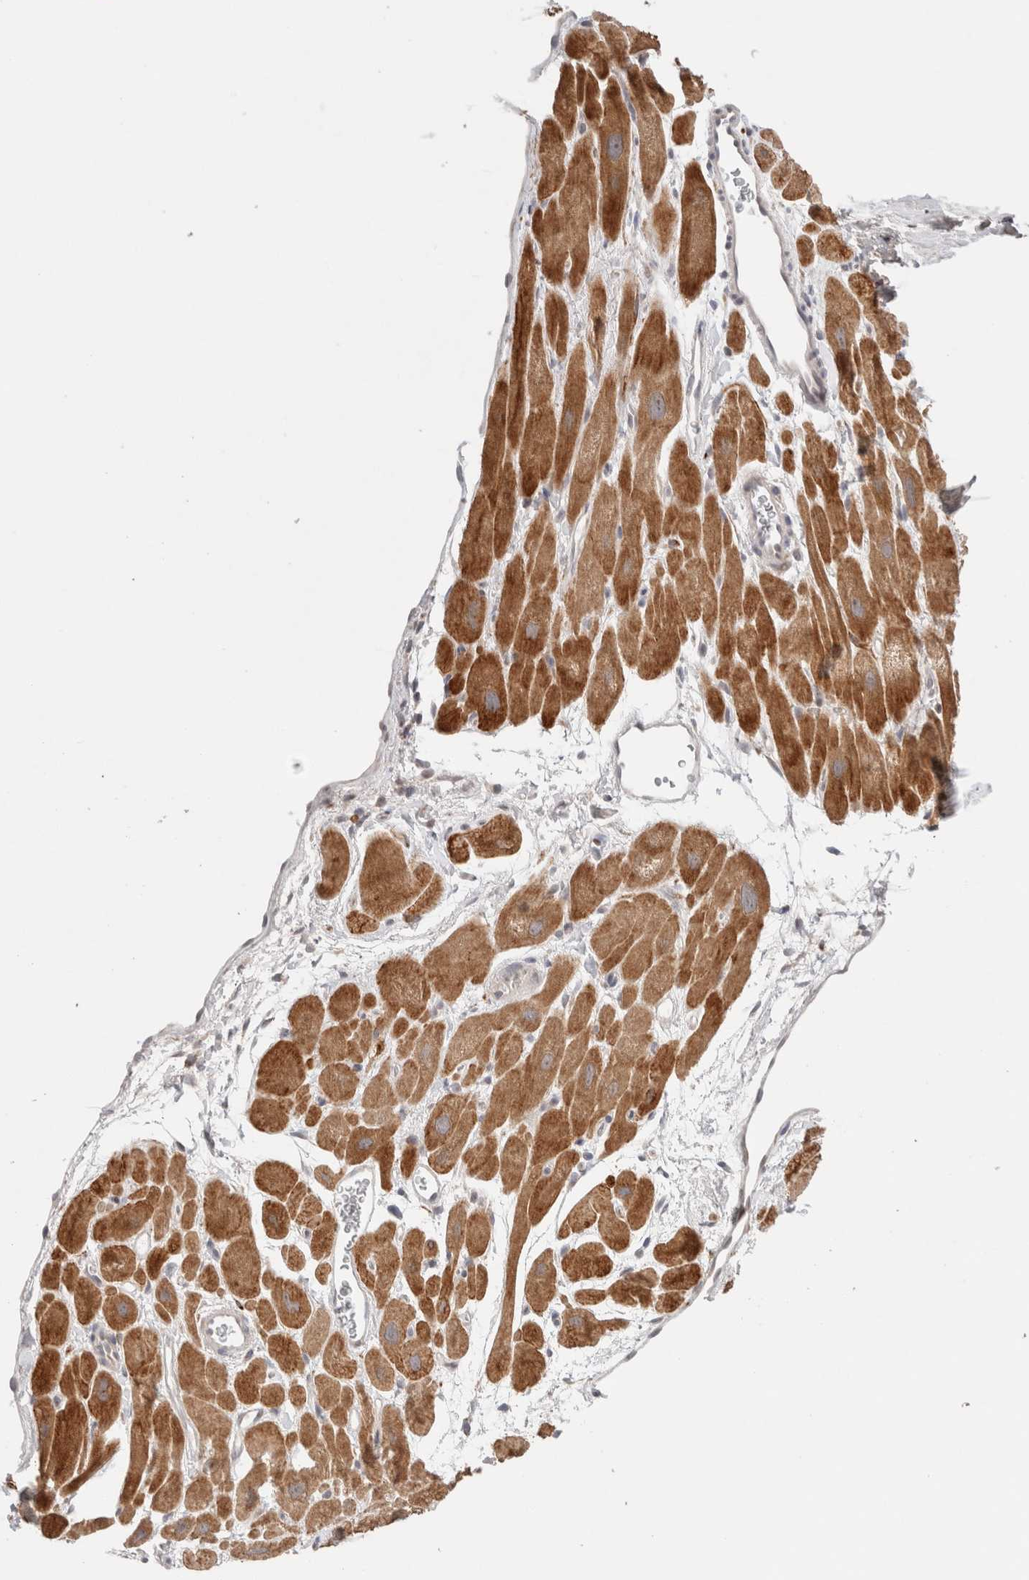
{"staining": {"intensity": "moderate", "quantity": "25%-75%", "location": "cytoplasmic/membranous"}, "tissue": "heart muscle", "cell_type": "Cardiomyocytes", "image_type": "normal", "snomed": [{"axis": "morphology", "description": "Normal tissue, NOS"}, {"axis": "topography", "description": "Heart"}], "caption": "The histopathology image reveals staining of benign heart muscle, revealing moderate cytoplasmic/membranous protein staining (brown color) within cardiomyocytes.", "gene": "ERI3", "patient": {"sex": "male", "age": 49}}